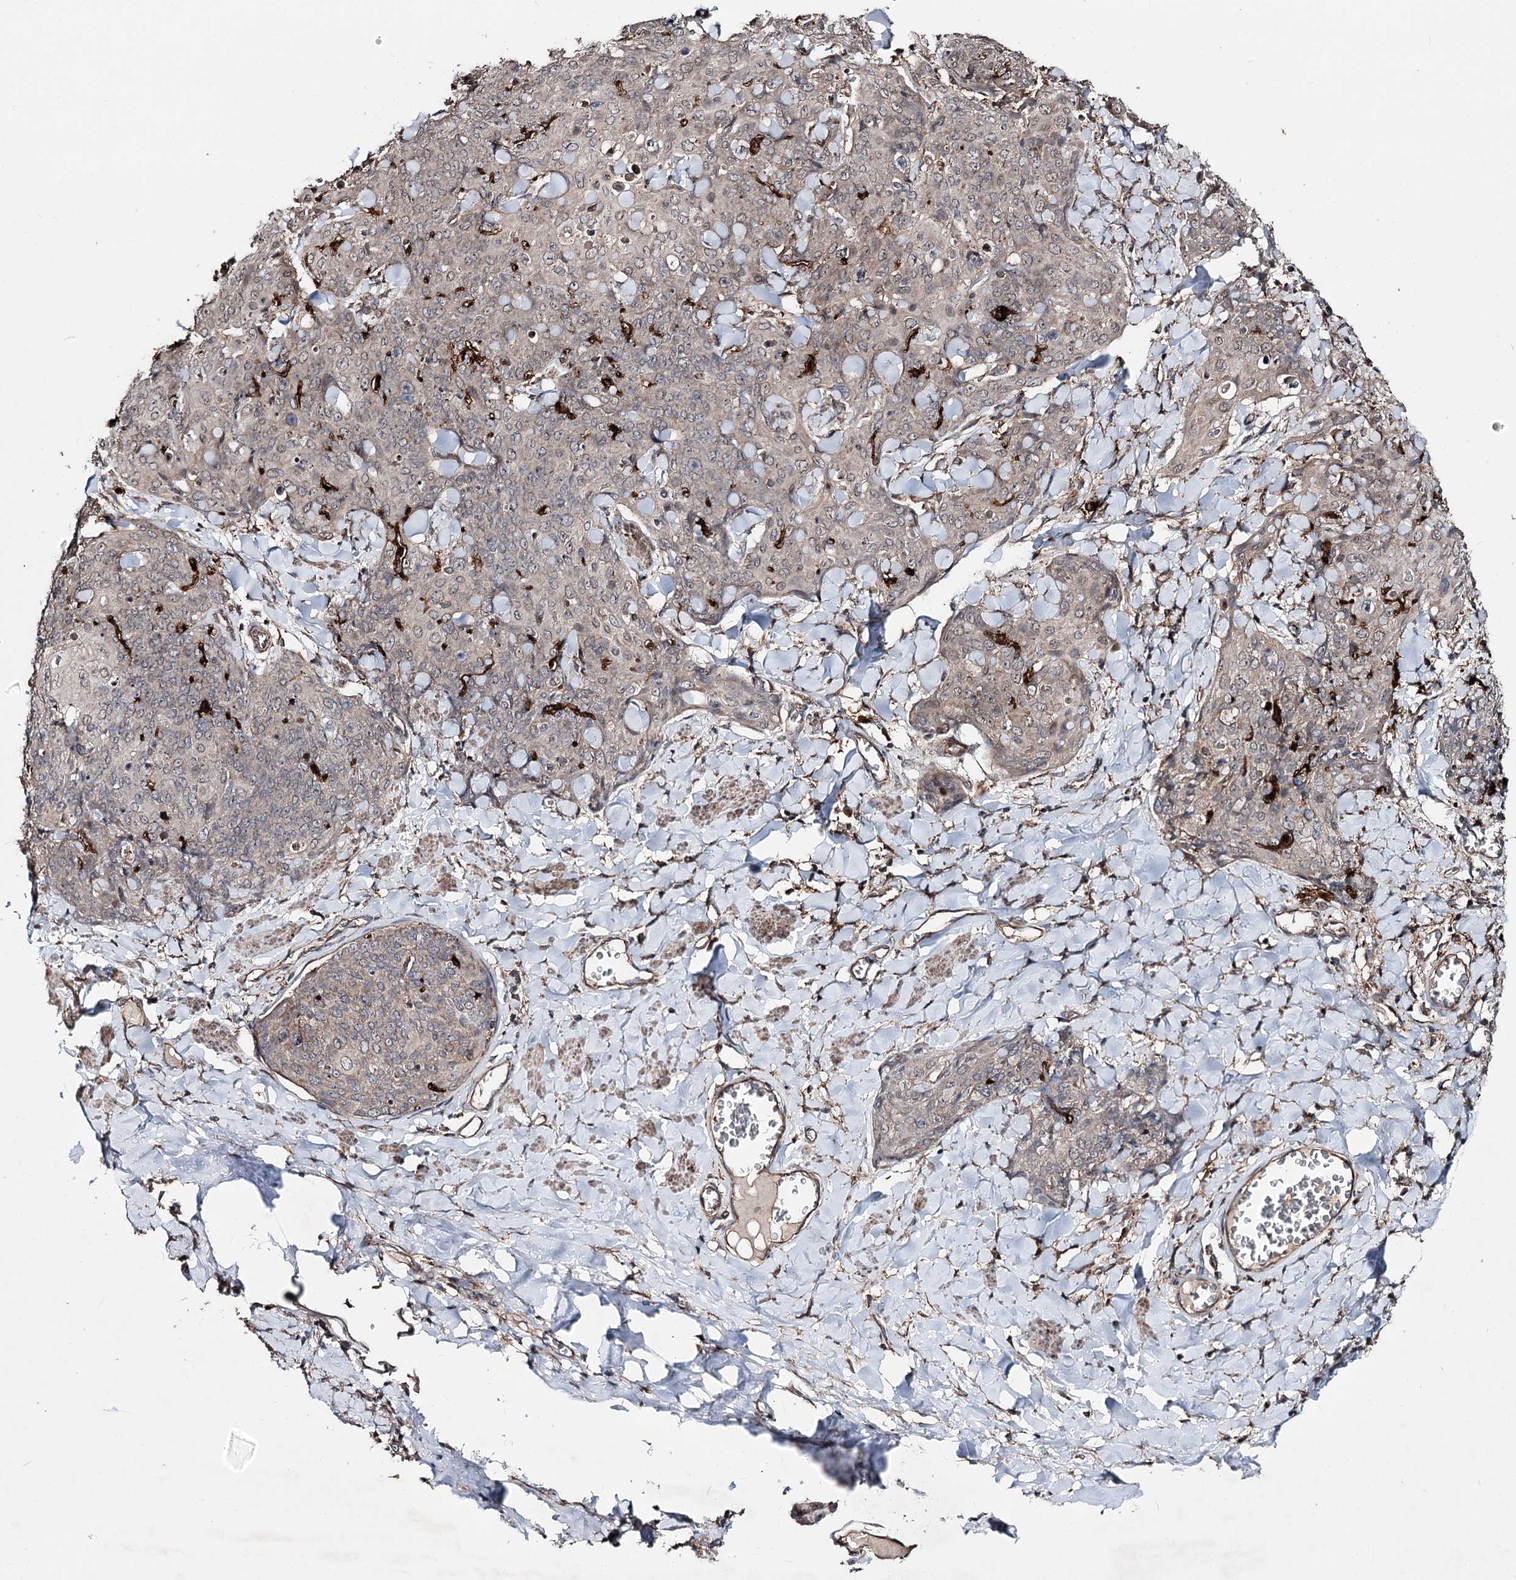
{"staining": {"intensity": "weak", "quantity": "<25%", "location": "cytoplasmic/membranous"}, "tissue": "skin cancer", "cell_type": "Tumor cells", "image_type": "cancer", "snomed": [{"axis": "morphology", "description": "Squamous cell carcinoma, NOS"}, {"axis": "topography", "description": "Skin"}, {"axis": "topography", "description": "Vulva"}], "caption": "This photomicrograph is of skin cancer stained with IHC to label a protein in brown with the nuclei are counter-stained blue. There is no expression in tumor cells.", "gene": "MINDY3", "patient": {"sex": "female", "age": 85}}